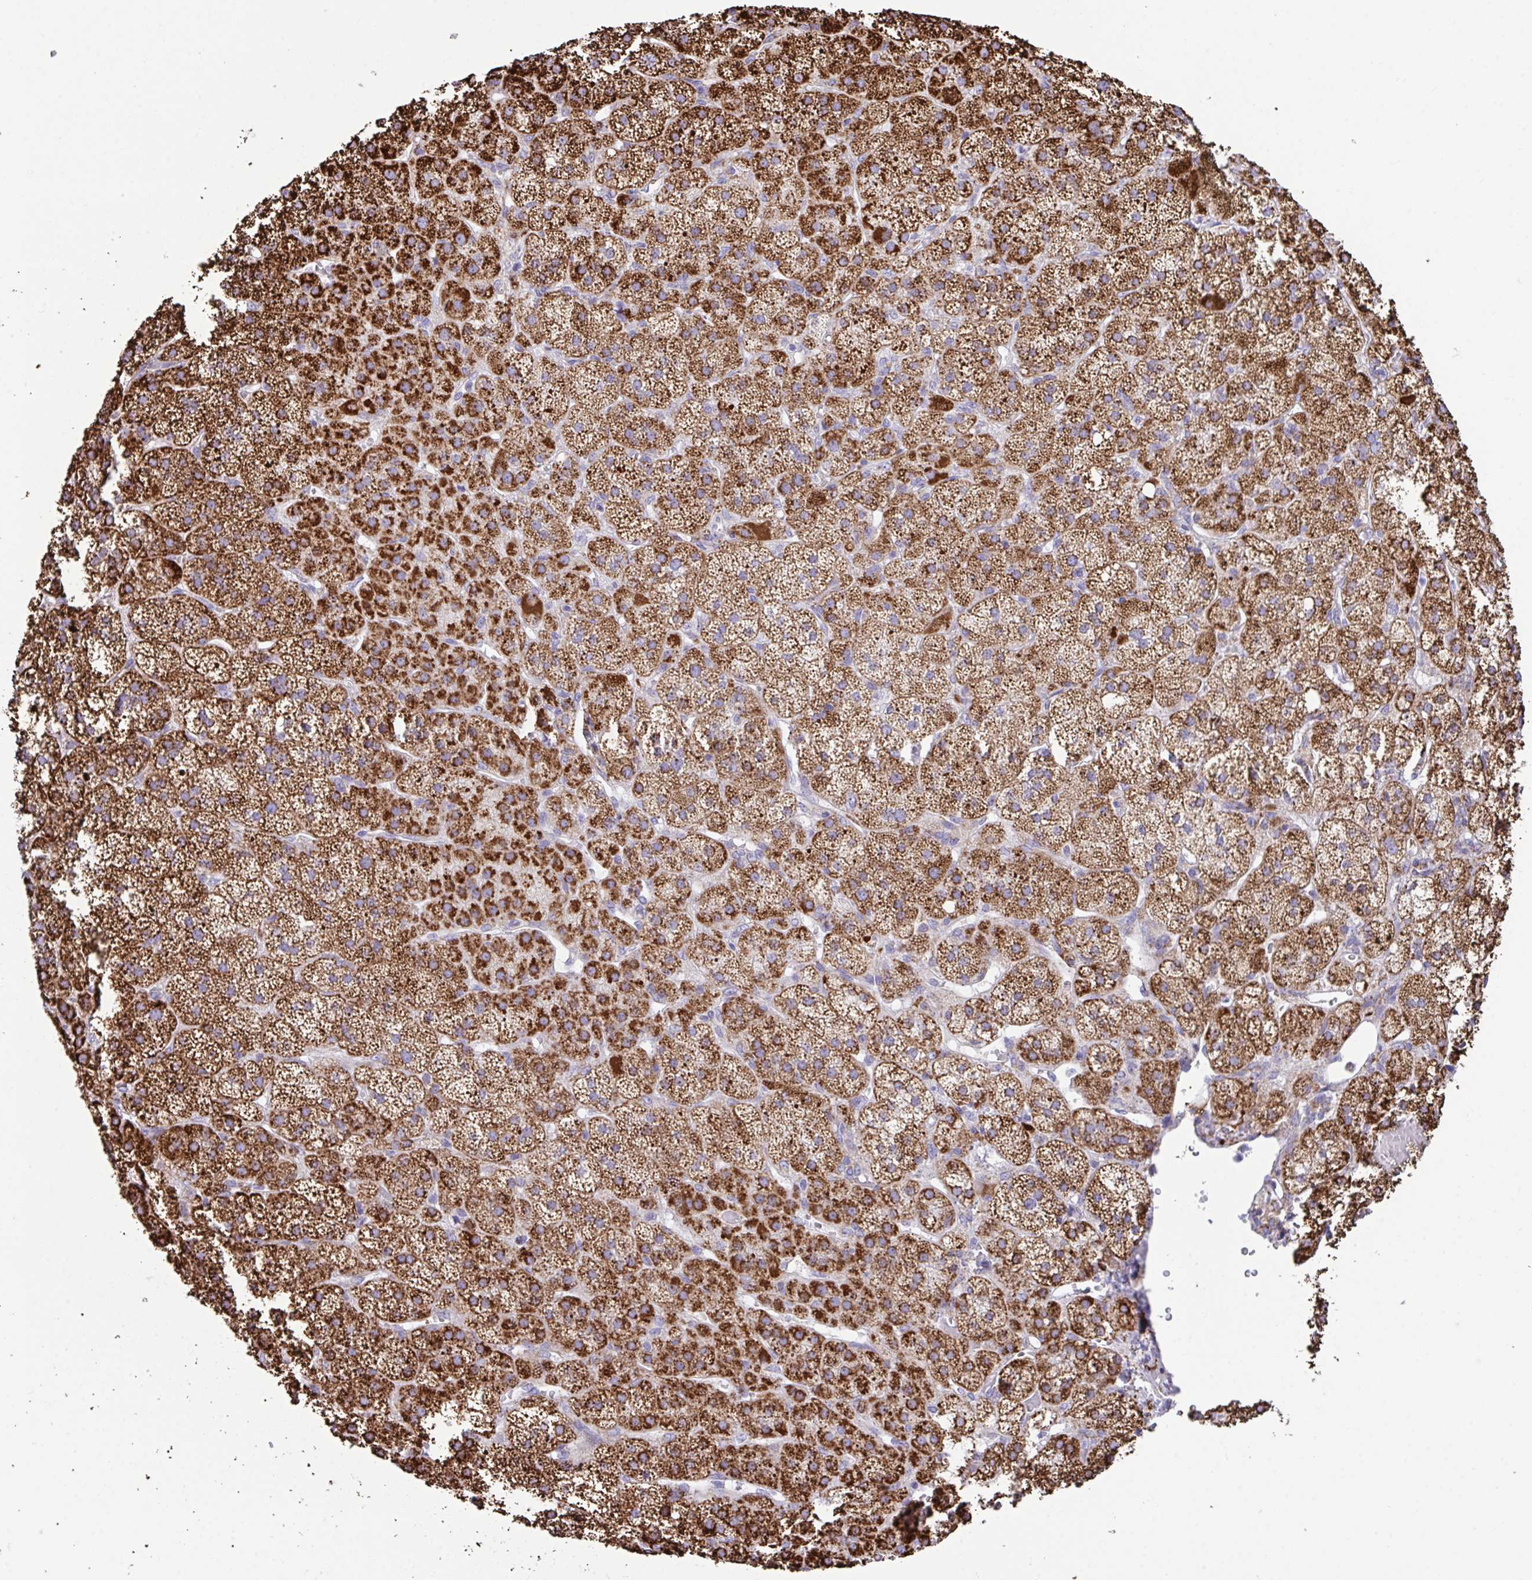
{"staining": {"intensity": "strong", "quantity": ">75%", "location": "cytoplasmic/membranous"}, "tissue": "adrenal gland", "cell_type": "Glandular cells", "image_type": "normal", "snomed": [{"axis": "morphology", "description": "Normal tissue, NOS"}, {"axis": "topography", "description": "Adrenal gland"}], "caption": "The histopathology image shows staining of benign adrenal gland, revealing strong cytoplasmic/membranous protein positivity (brown color) within glandular cells.", "gene": "PCMTD2", "patient": {"sex": "male", "age": 57}}